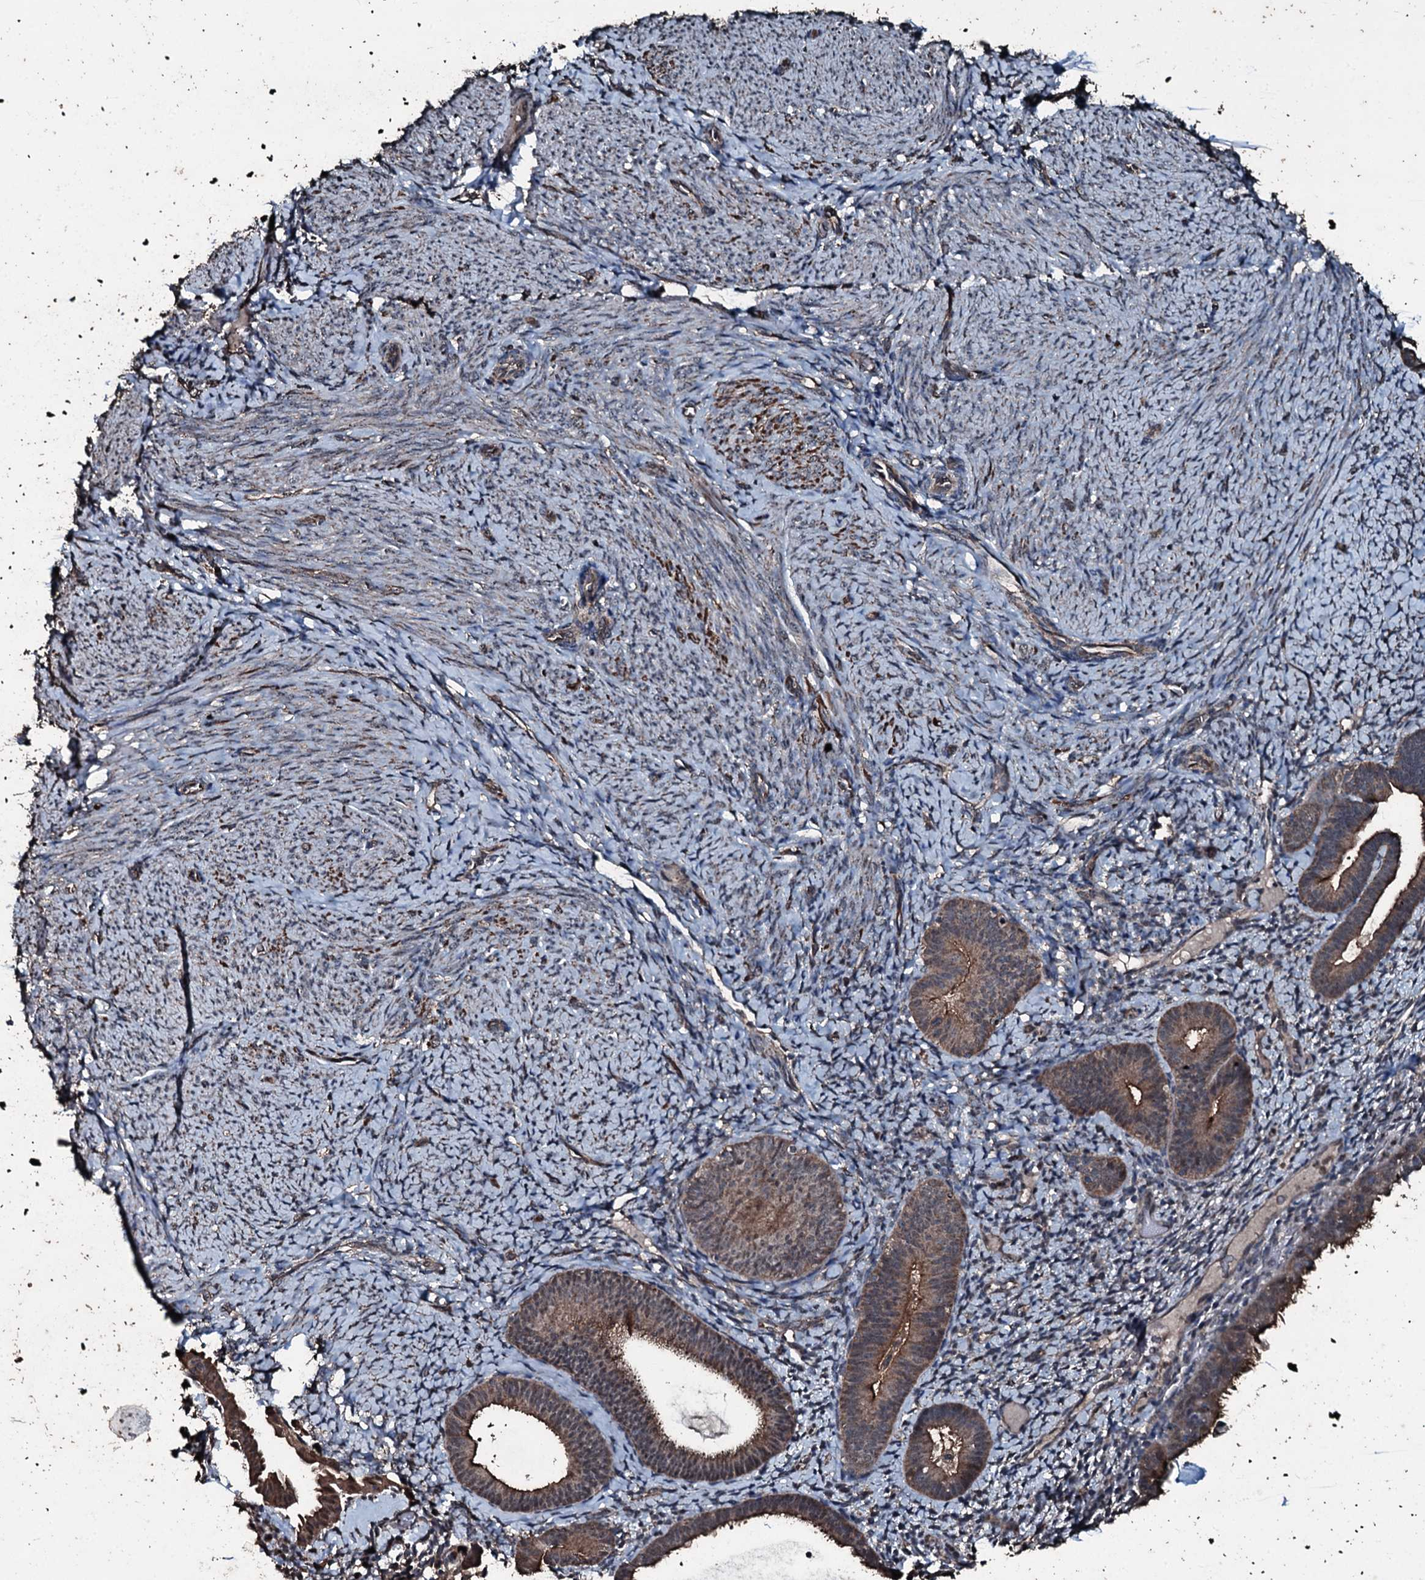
{"staining": {"intensity": "negative", "quantity": "none", "location": "none"}, "tissue": "endometrium", "cell_type": "Cells in endometrial stroma", "image_type": "normal", "snomed": [{"axis": "morphology", "description": "Normal tissue, NOS"}, {"axis": "topography", "description": "Endometrium"}], "caption": "Immunohistochemical staining of benign endometrium displays no significant positivity in cells in endometrial stroma. (DAB immunohistochemistry visualized using brightfield microscopy, high magnification).", "gene": "FAAP24", "patient": {"sex": "female", "age": 65}}